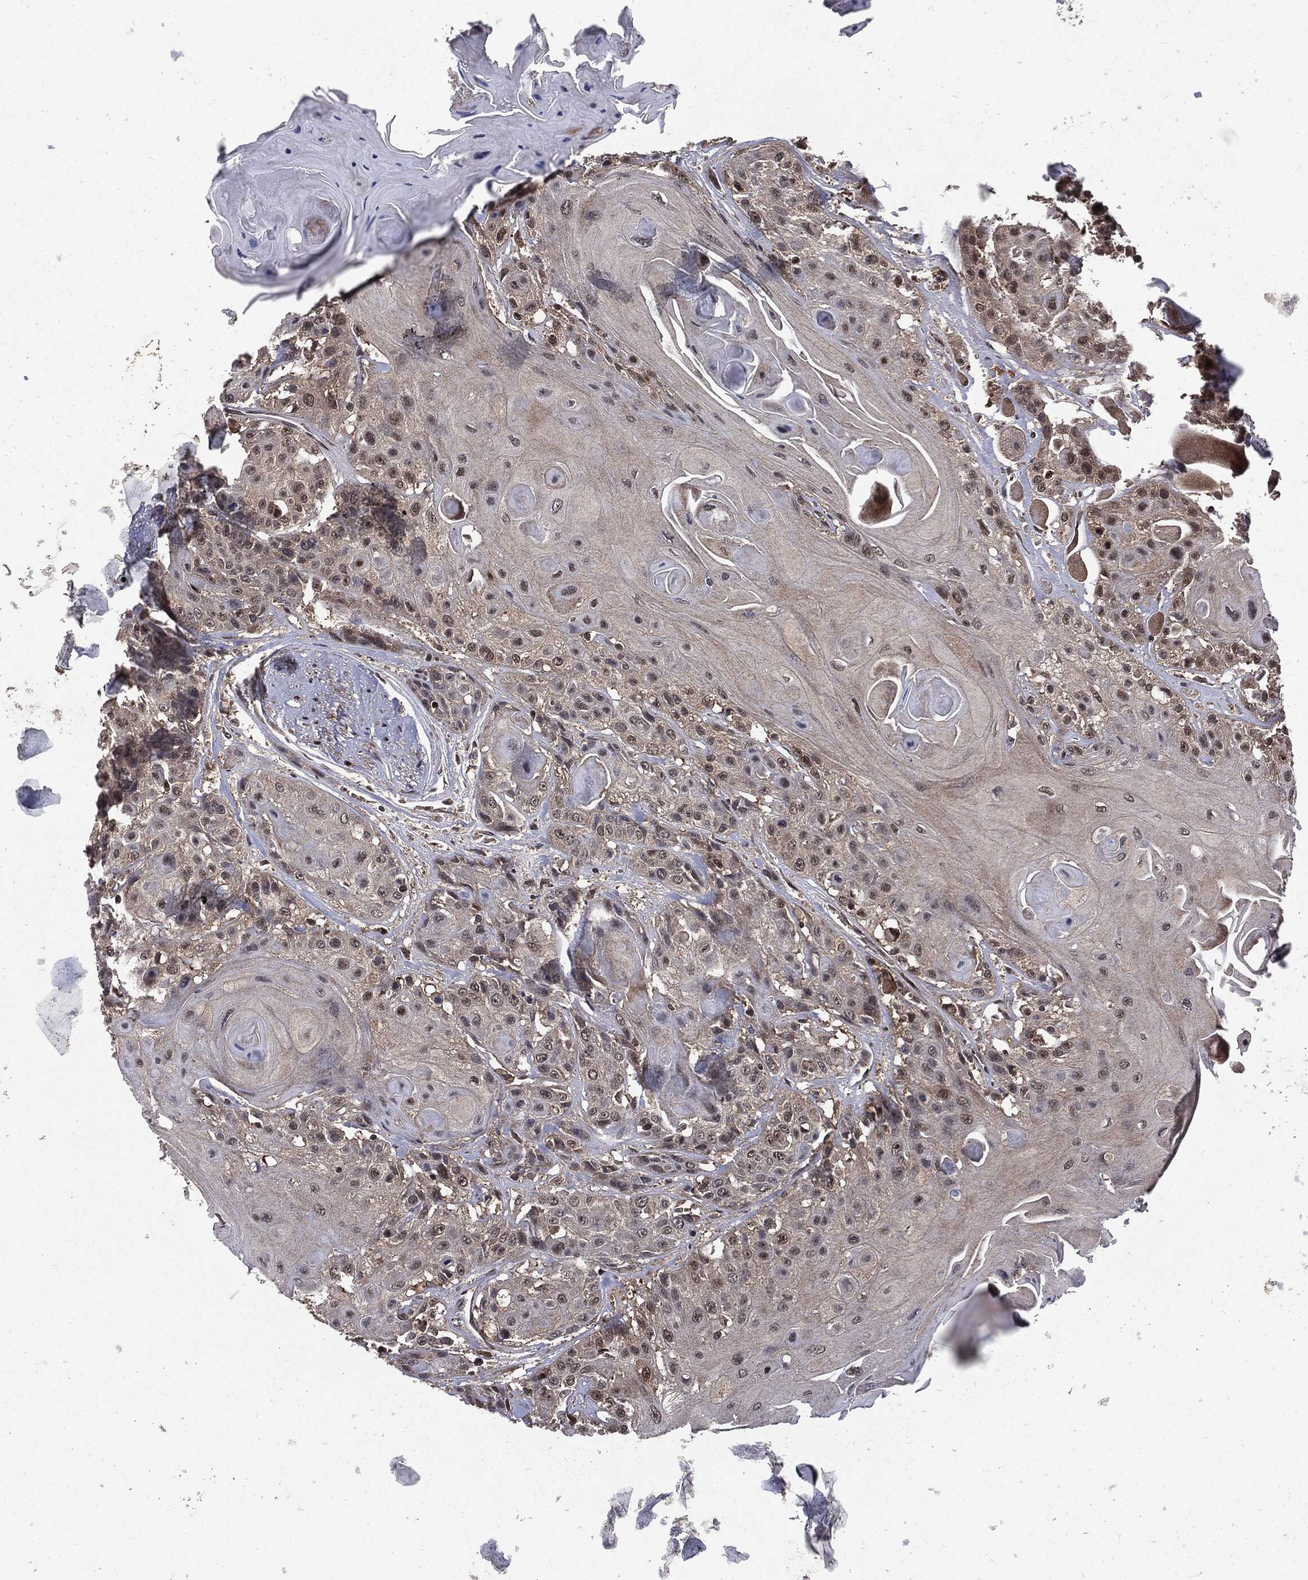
{"staining": {"intensity": "negative", "quantity": "none", "location": "none"}, "tissue": "head and neck cancer", "cell_type": "Tumor cells", "image_type": "cancer", "snomed": [{"axis": "morphology", "description": "Squamous cell carcinoma, NOS"}, {"axis": "topography", "description": "Head-Neck"}], "caption": "Immunohistochemistry image of neoplastic tissue: squamous cell carcinoma (head and neck) stained with DAB shows no significant protein positivity in tumor cells.", "gene": "PTPA", "patient": {"sex": "female", "age": 59}}